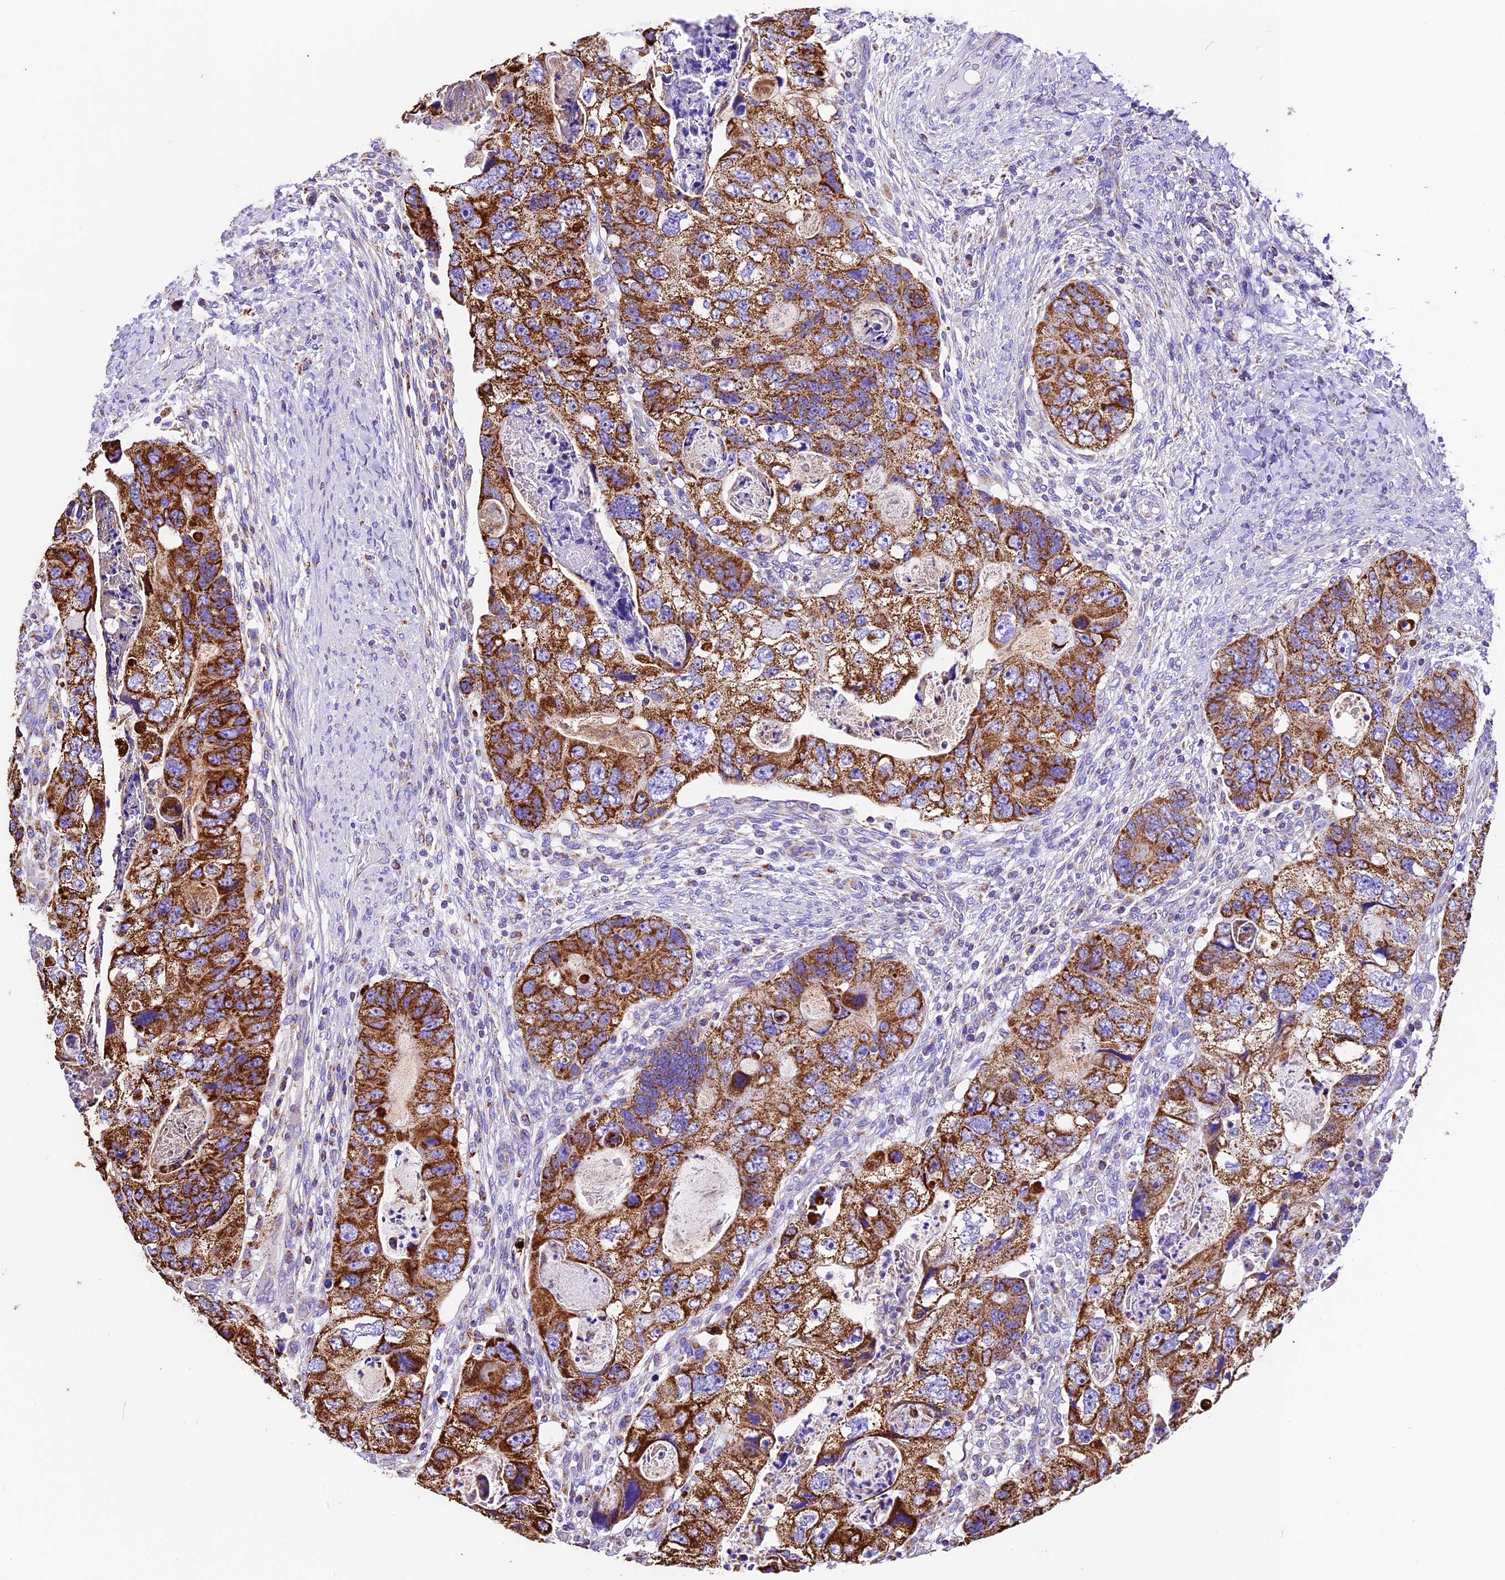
{"staining": {"intensity": "strong", "quantity": ">75%", "location": "cytoplasmic/membranous"}, "tissue": "colorectal cancer", "cell_type": "Tumor cells", "image_type": "cancer", "snomed": [{"axis": "morphology", "description": "Adenocarcinoma, NOS"}, {"axis": "topography", "description": "Rectum"}], "caption": "Tumor cells reveal high levels of strong cytoplasmic/membranous positivity in about >75% of cells in human colorectal cancer. The staining is performed using DAB brown chromogen to label protein expression. The nuclei are counter-stained blue using hematoxylin.", "gene": "DCAF5", "patient": {"sex": "male", "age": 59}}